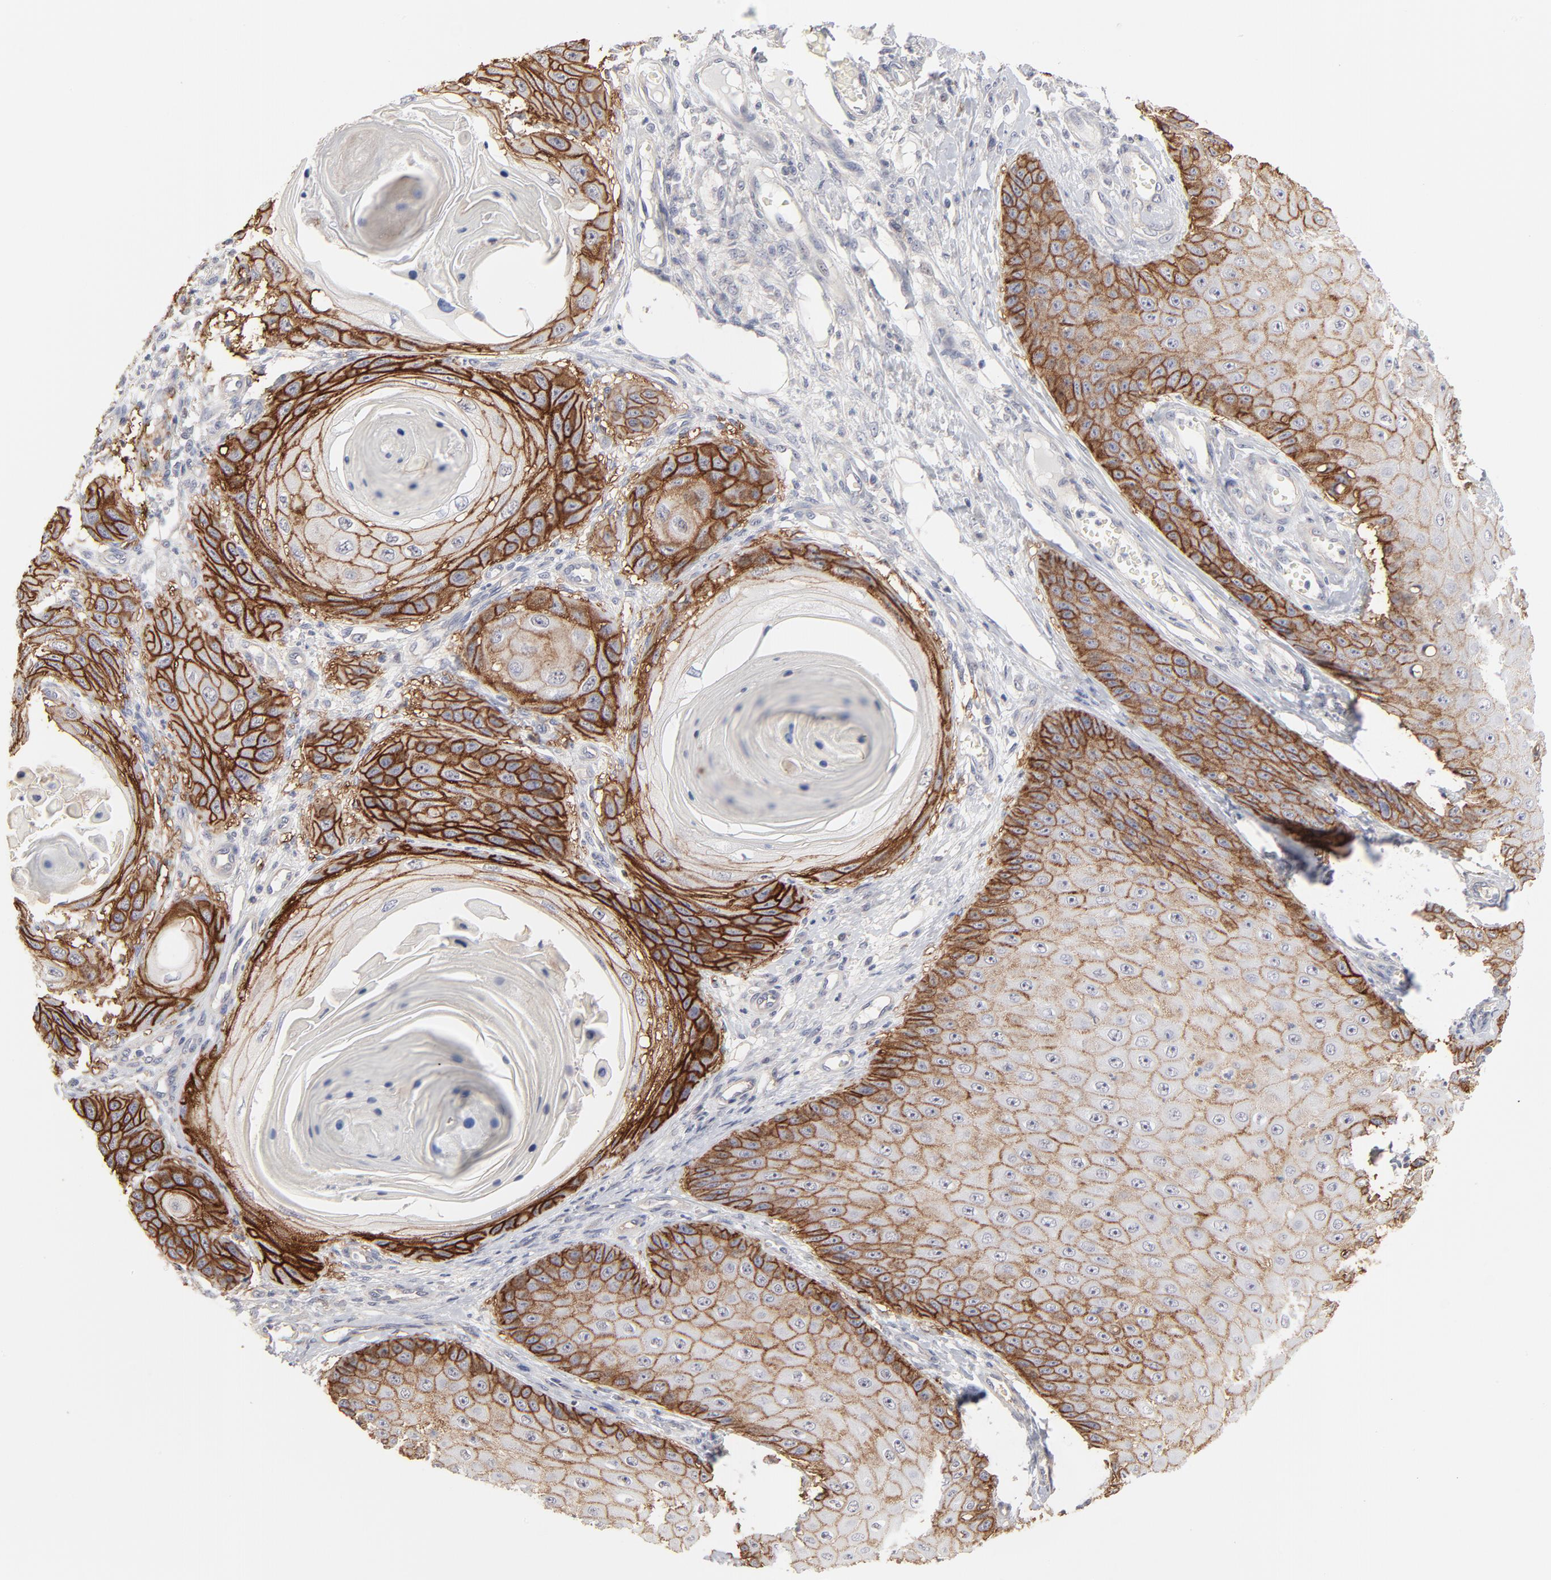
{"staining": {"intensity": "strong", "quantity": ">75%", "location": "cytoplasmic/membranous"}, "tissue": "skin cancer", "cell_type": "Tumor cells", "image_type": "cancer", "snomed": [{"axis": "morphology", "description": "Squamous cell carcinoma, NOS"}, {"axis": "topography", "description": "Skin"}], "caption": "IHC (DAB) staining of skin cancer (squamous cell carcinoma) exhibits strong cytoplasmic/membranous protein staining in approximately >75% of tumor cells.", "gene": "SLC16A1", "patient": {"sex": "female", "age": 40}}